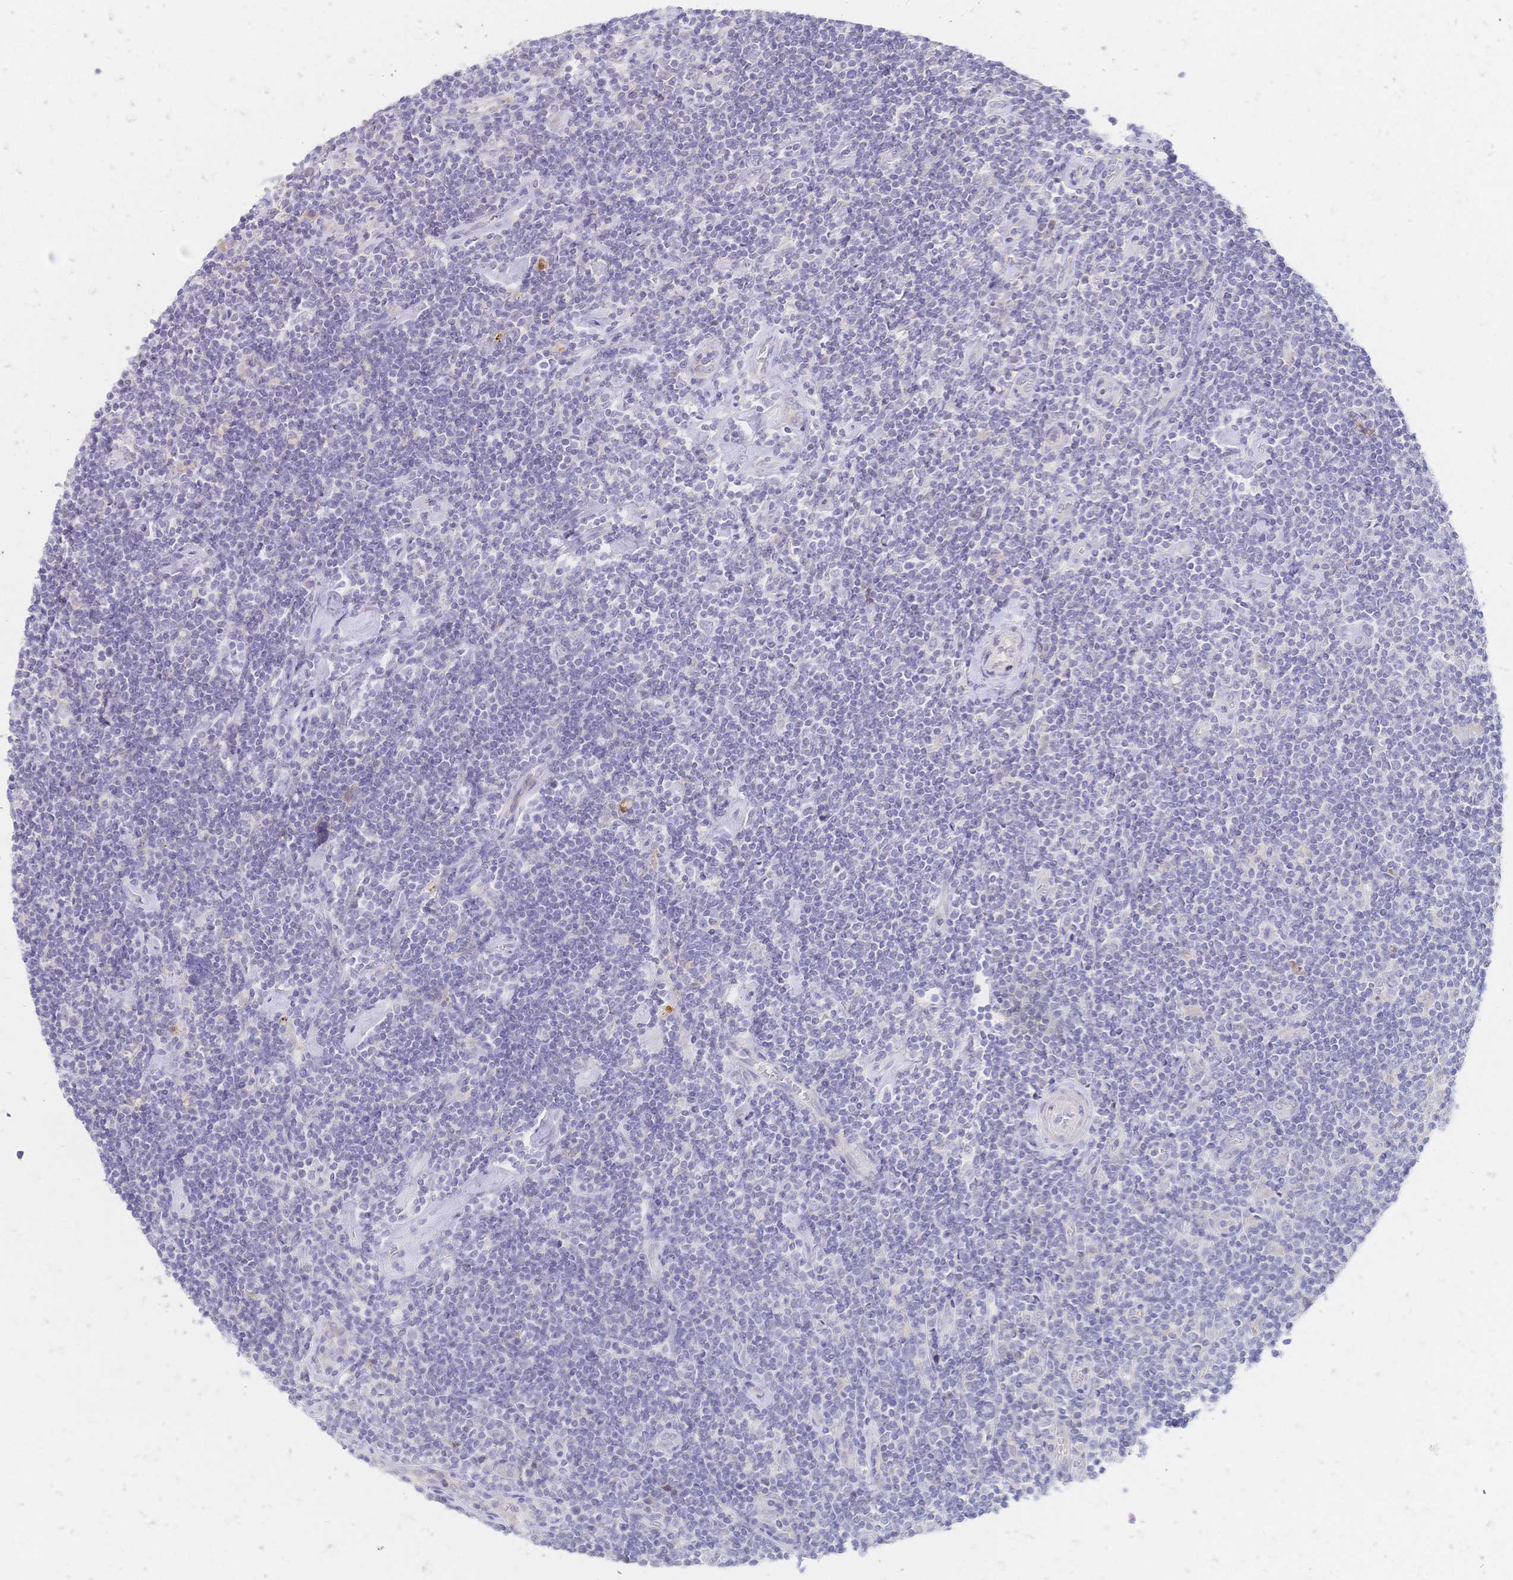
{"staining": {"intensity": "negative", "quantity": "none", "location": "none"}, "tissue": "lymphoma", "cell_type": "Tumor cells", "image_type": "cancer", "snomed": [{"axis": "morphology", "description": "Hodgkin's disease, NOS"}, {"axis": "topography", "description": "Lymph node"}], "caption": "Tumor cells show no significant staining in lymphoma. (Brightfield microscopy of DAB immunohistochemistry (IHC) at high magnification).", "gene": "VWC2L", "patient": {"sex": "male", "age": 40}}